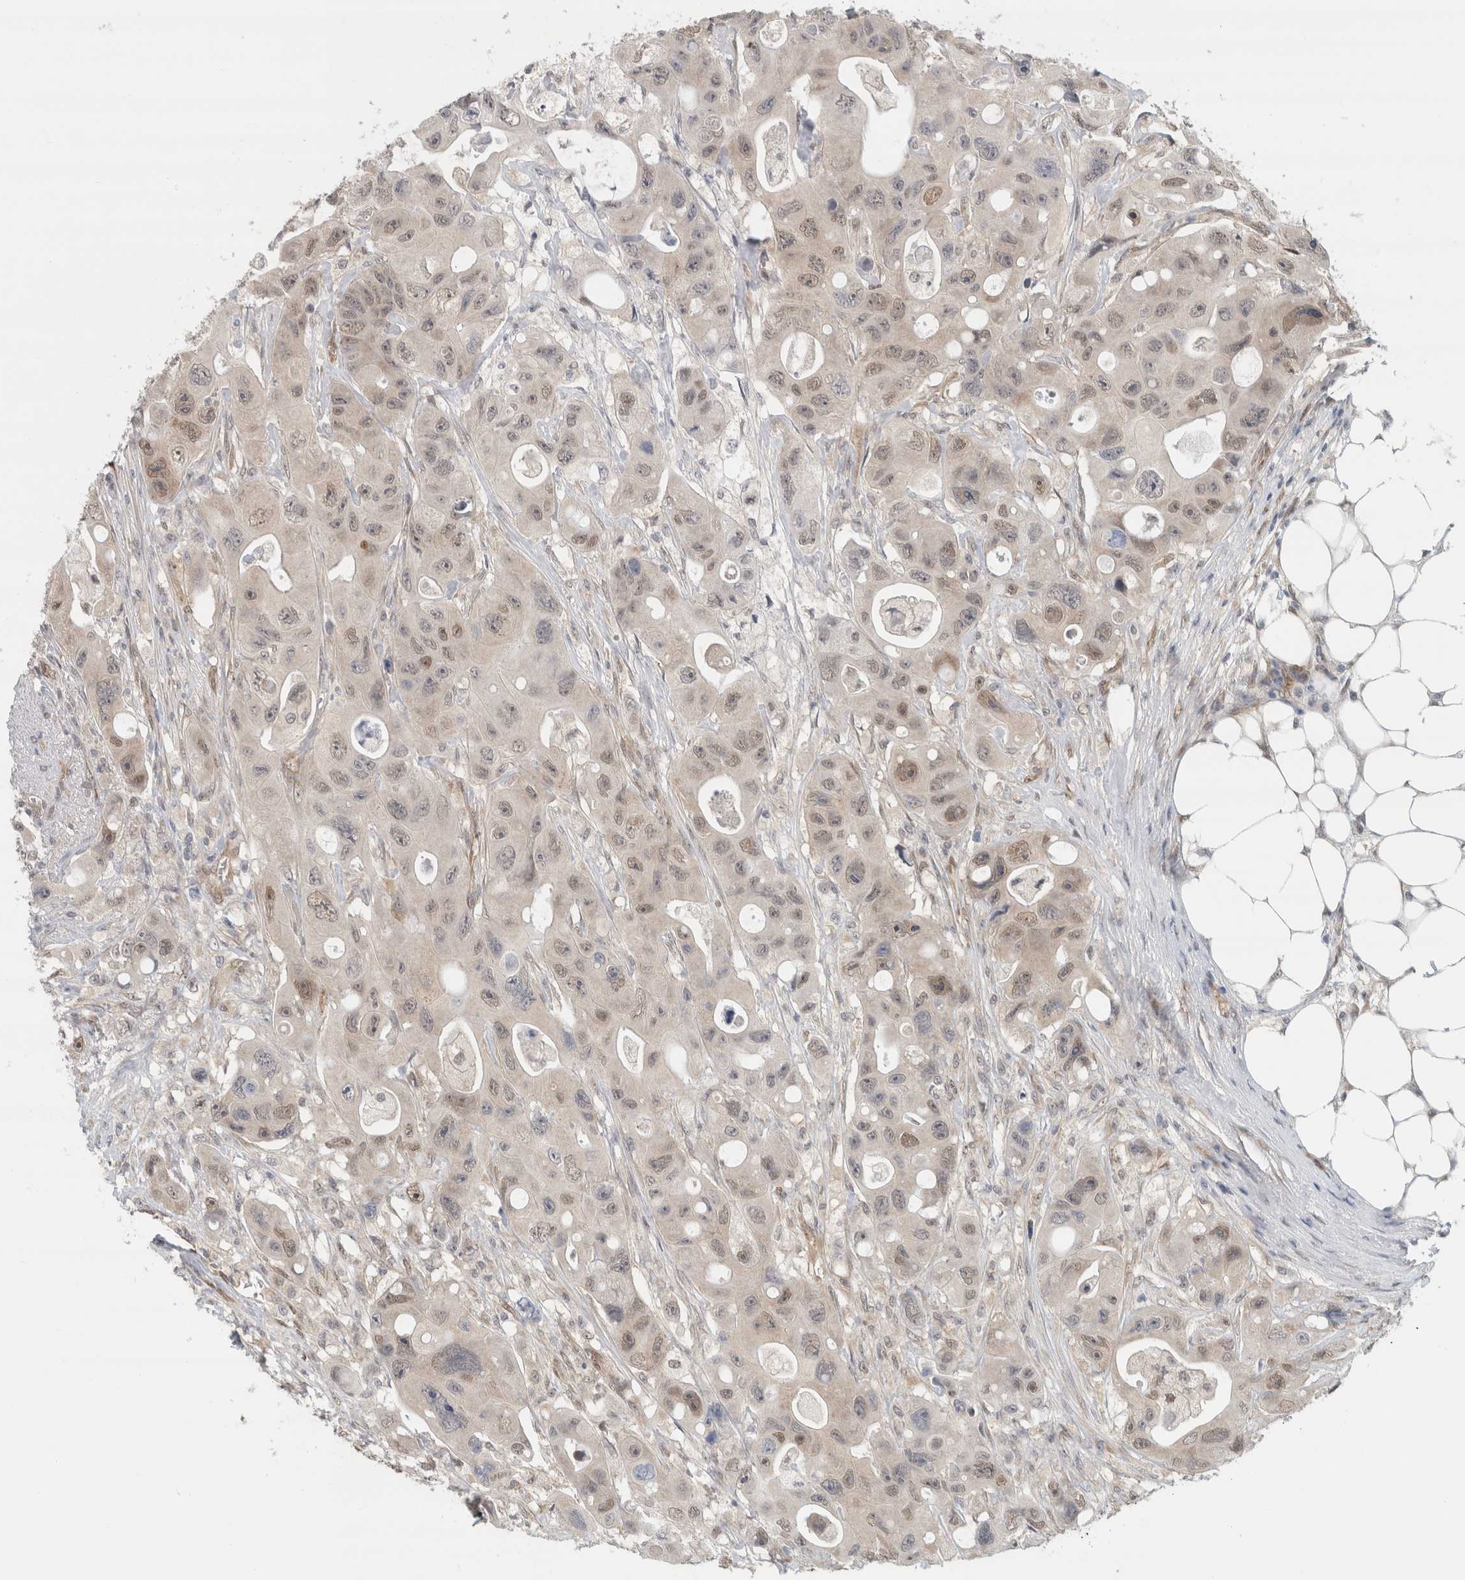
{"staining": {"intensity": "weak", "quantity": "<25%", "location": "nuclear"}, "tissue": "colorectal cancer", "cell_type": "Tumor cells", "image_type": "cancer", "snomed": [{"axis": "morphology", "description": "Adenocarcinoma, NOS"}, {"axis": "topography", "description": "Colon"}], "caption": "IHC micrograph of neoplastic tissue: human colorectal adenocarcinoma stained with DAB (3,3'-diaminobenzidine) shows no significant protein expression in tumor cells. Brightfield microscopy of immunohistochemistry stained with DAB (3,3'-diaminobenzidine) (brown) and hematoxylin (blue), captured at high magnification.", "gene": "EIF4G3", "patient": {"sex": "female", "age": 46}}